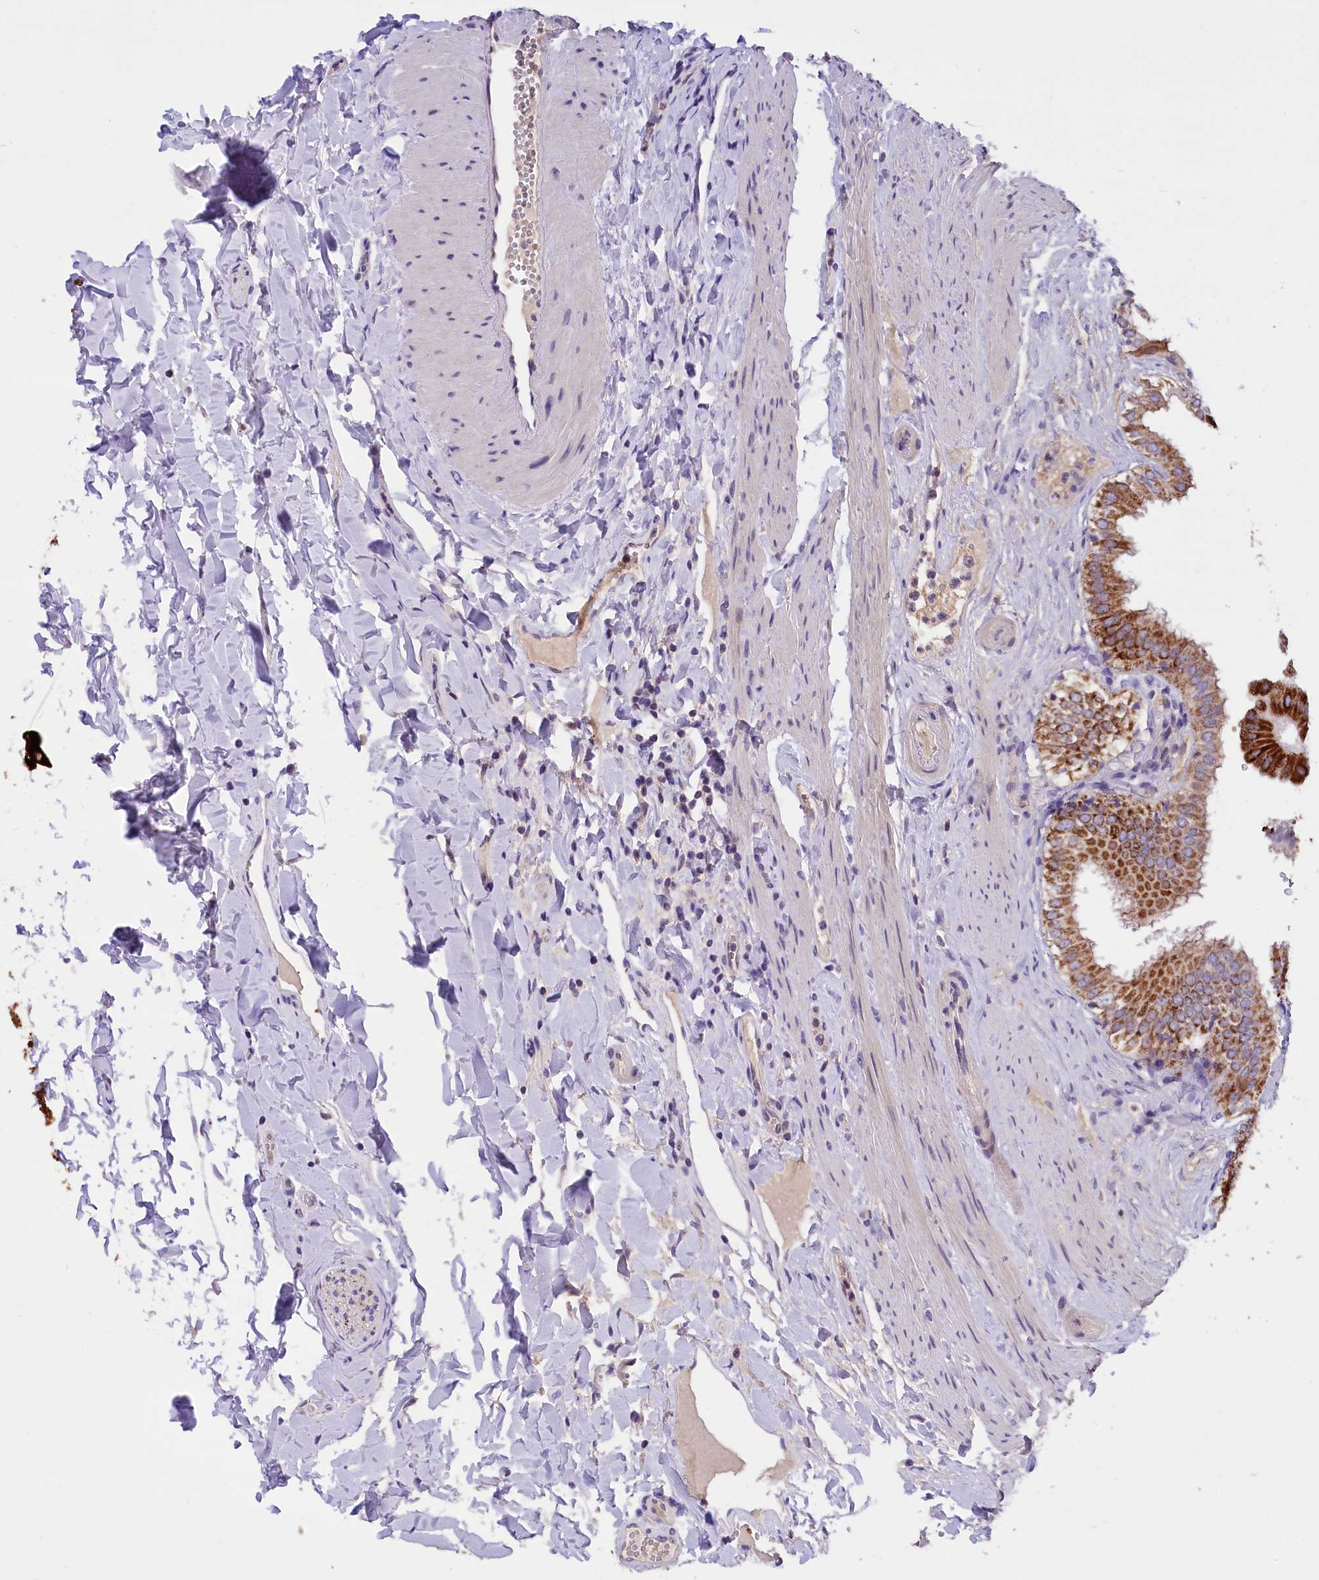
{"staining": {"intensity": "strong", "quantity": ">75%", "location": "cytoplasmic/membranous"}, "tissue": "gallbladder", "cell_type": "Glandular cells", "image_type": "normal", "snomed": [{"axis": "morphology", "description": "Normal tissue, NOS"}, {"axis": "topography", "description": "Gallbladder"}], "caption": "Glandular cells reveal high levels of strong cytoplasmic/membranous staining in about >75% of cells in unremarkable human gallbladder.", "gene": "ABAT", "patient": {"sex": "female", "age": 61}}